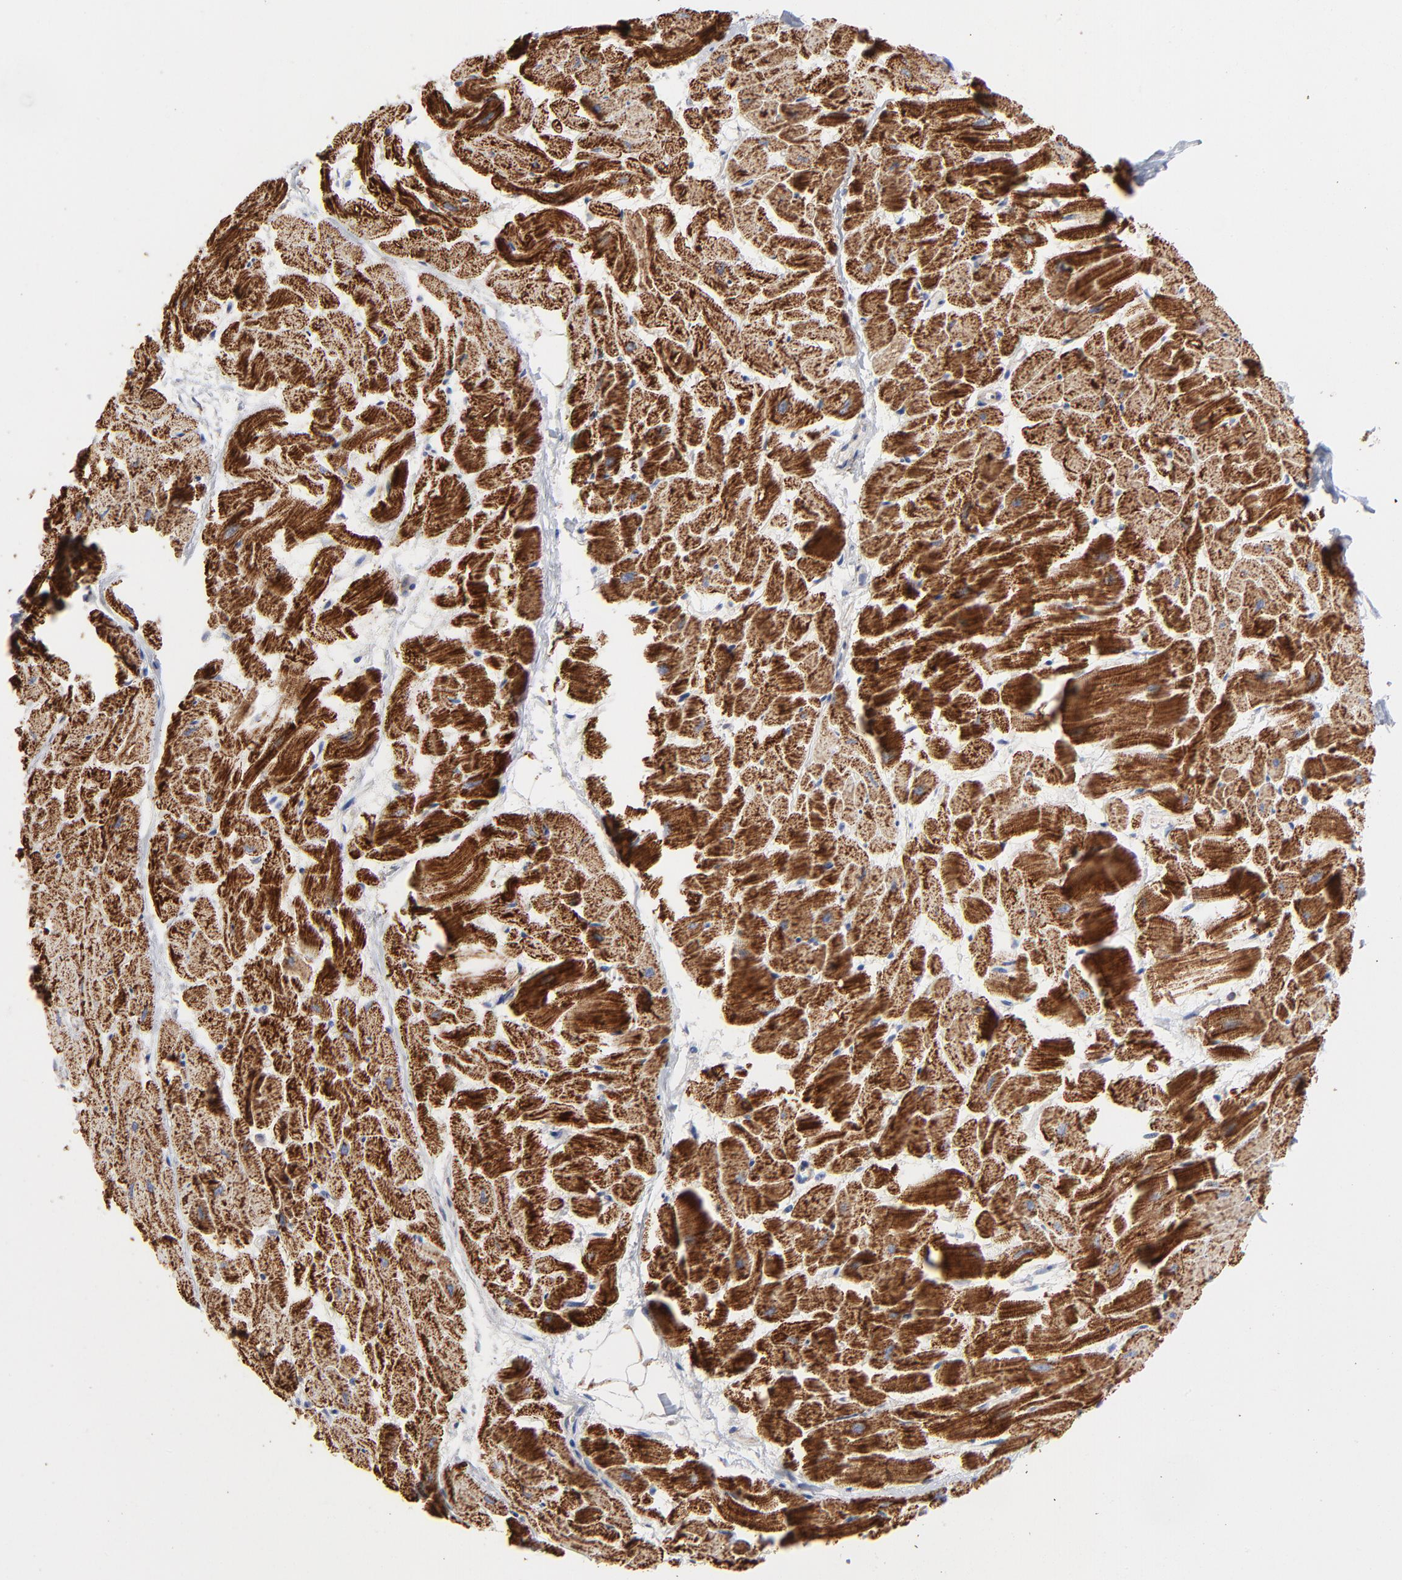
{"staining": {"intensity": "strong", "quantity": ">75%", "location": "cytoplasmic/membranous"}, "tissue": "heart muscle", "cell_type": "Cardiomyocytes", "image_type": "normal", "snomed": [{"axis": "morphology", "description": "Normal tissue, NOS"}, {"axis": "topography", "description": "Heart"}], "caption": "Cardiomyocytes display strong cytoplasmic/membranous staining in about >75% of cells in normal heart muscle. Ihc stains the protein in brown and the nuclei are stained blue.", "gene": "ASB3", "patient": {"sex": "female", "age": 19}}